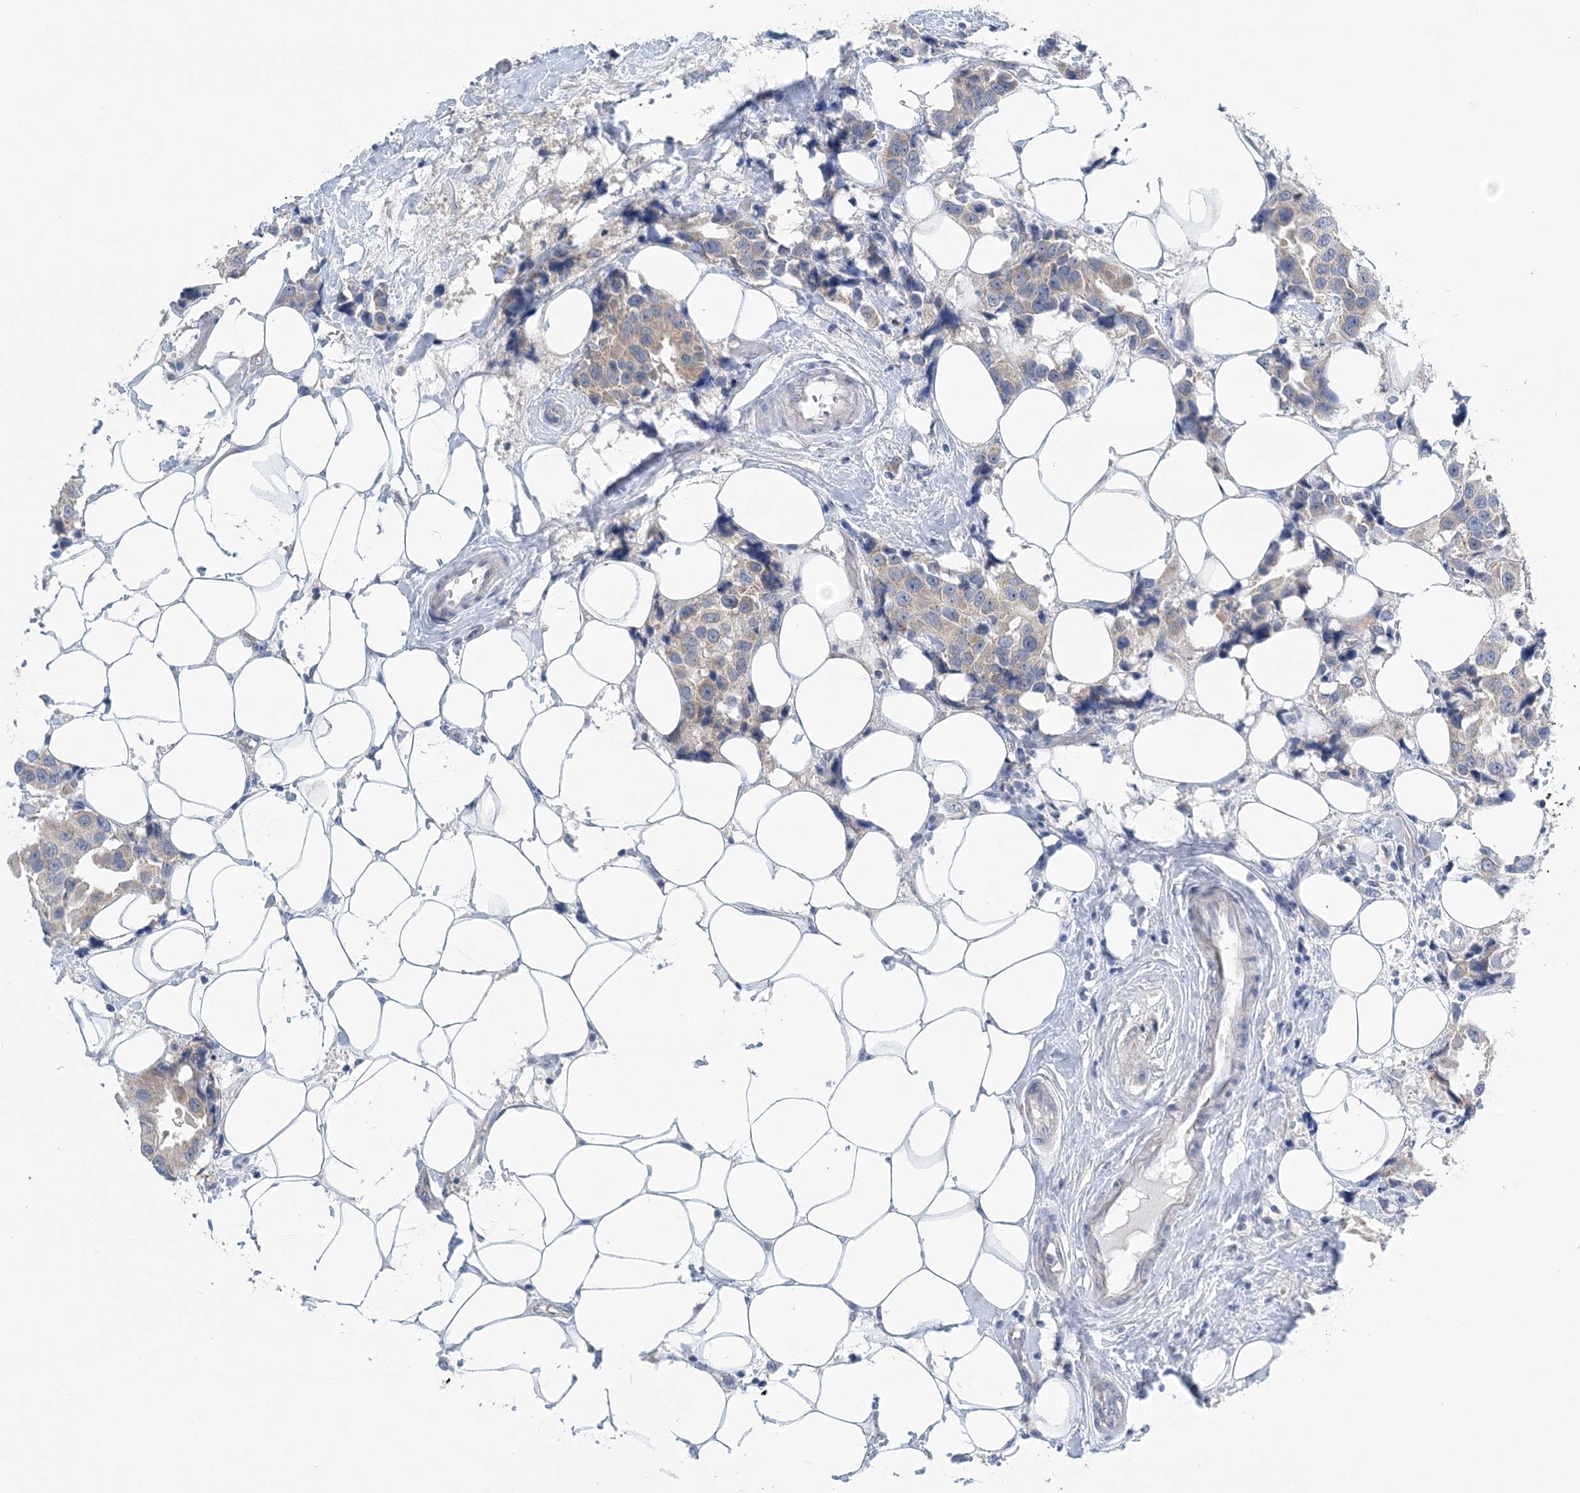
{"staining": {"intensity": "weak", "quantity": "<25%", "location": "cytoplasmic/membranous"}, "tissue": "breast cancer", "cell_type": "Tumor cells", "image_type": "cancer", "snomed": [{"axis": "morphology", "description": "Normal tissue, NOS"}, {"axis": "morphology", "description": "Duct carcinoma"}, {"axis": "topography", "description": "Breast"}], "caption": "Tumor cells are negative for protein expression in human breast intraductal carcinoma.", "gene": "COPE", "patient": {"sex": "female", "age": 39}}